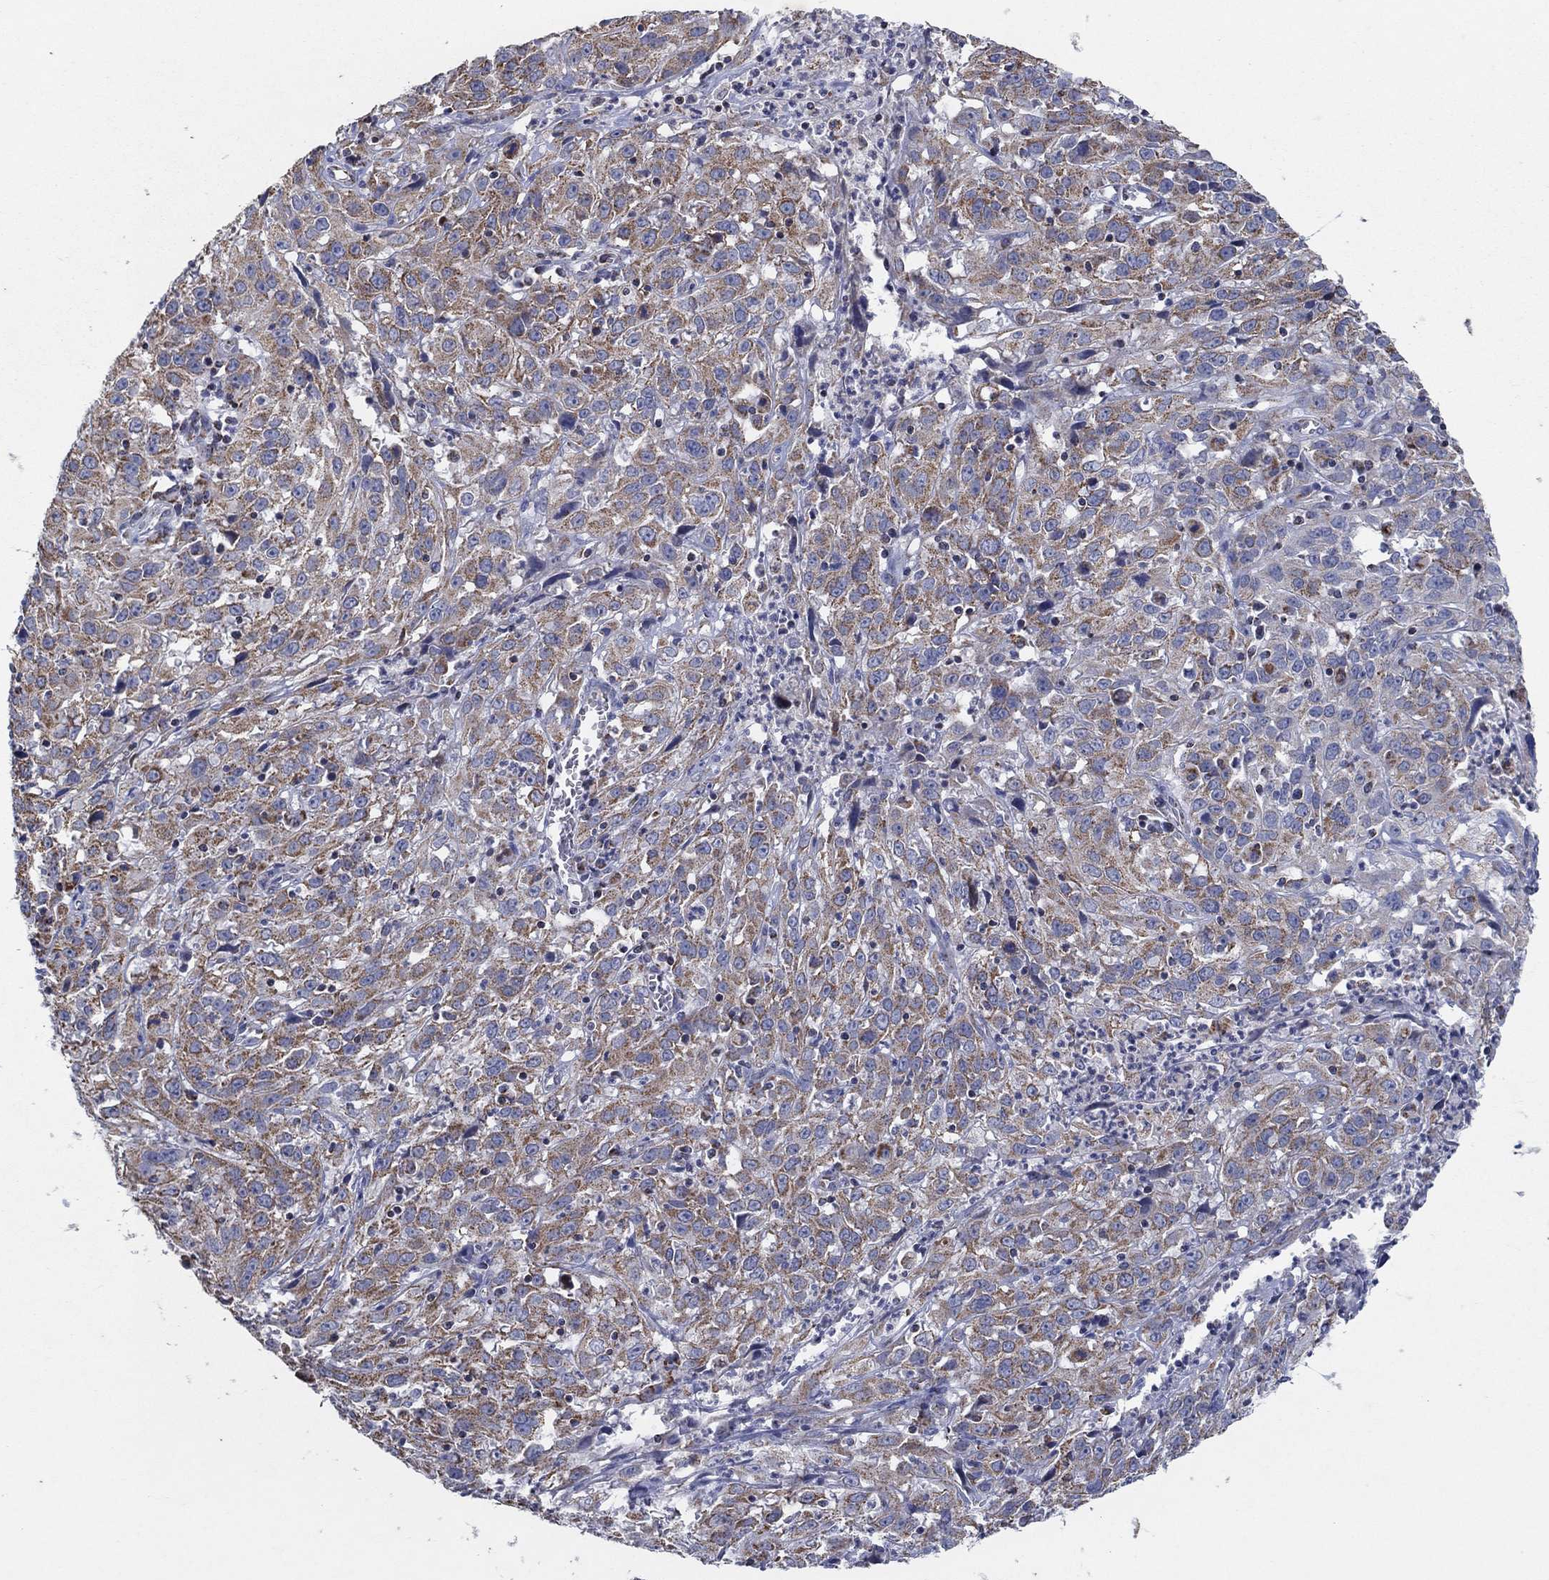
{"staining": {"intensity": "moderate", "quantity": ">75%", "location": "cytoplasmic/membranous"}, "tissue": "cervical cancer", "cell_type": "Tumor cells", "image_type": "cancer", "snomed": [{"axis": "morphology", "description": "Squamous cell carcinoma, NOS"}, {"axis": "topography", "description": "Cervix"}], "caption": "There is medium levels of moderate cytoplasmic/membranous expression in tumor cells of cervical squamous cell carcinoma, as demonstrated by immunohistochemical staining (brown color).", "gene": "C9orf85", "patient": {"sex": "female", "age": 32}}